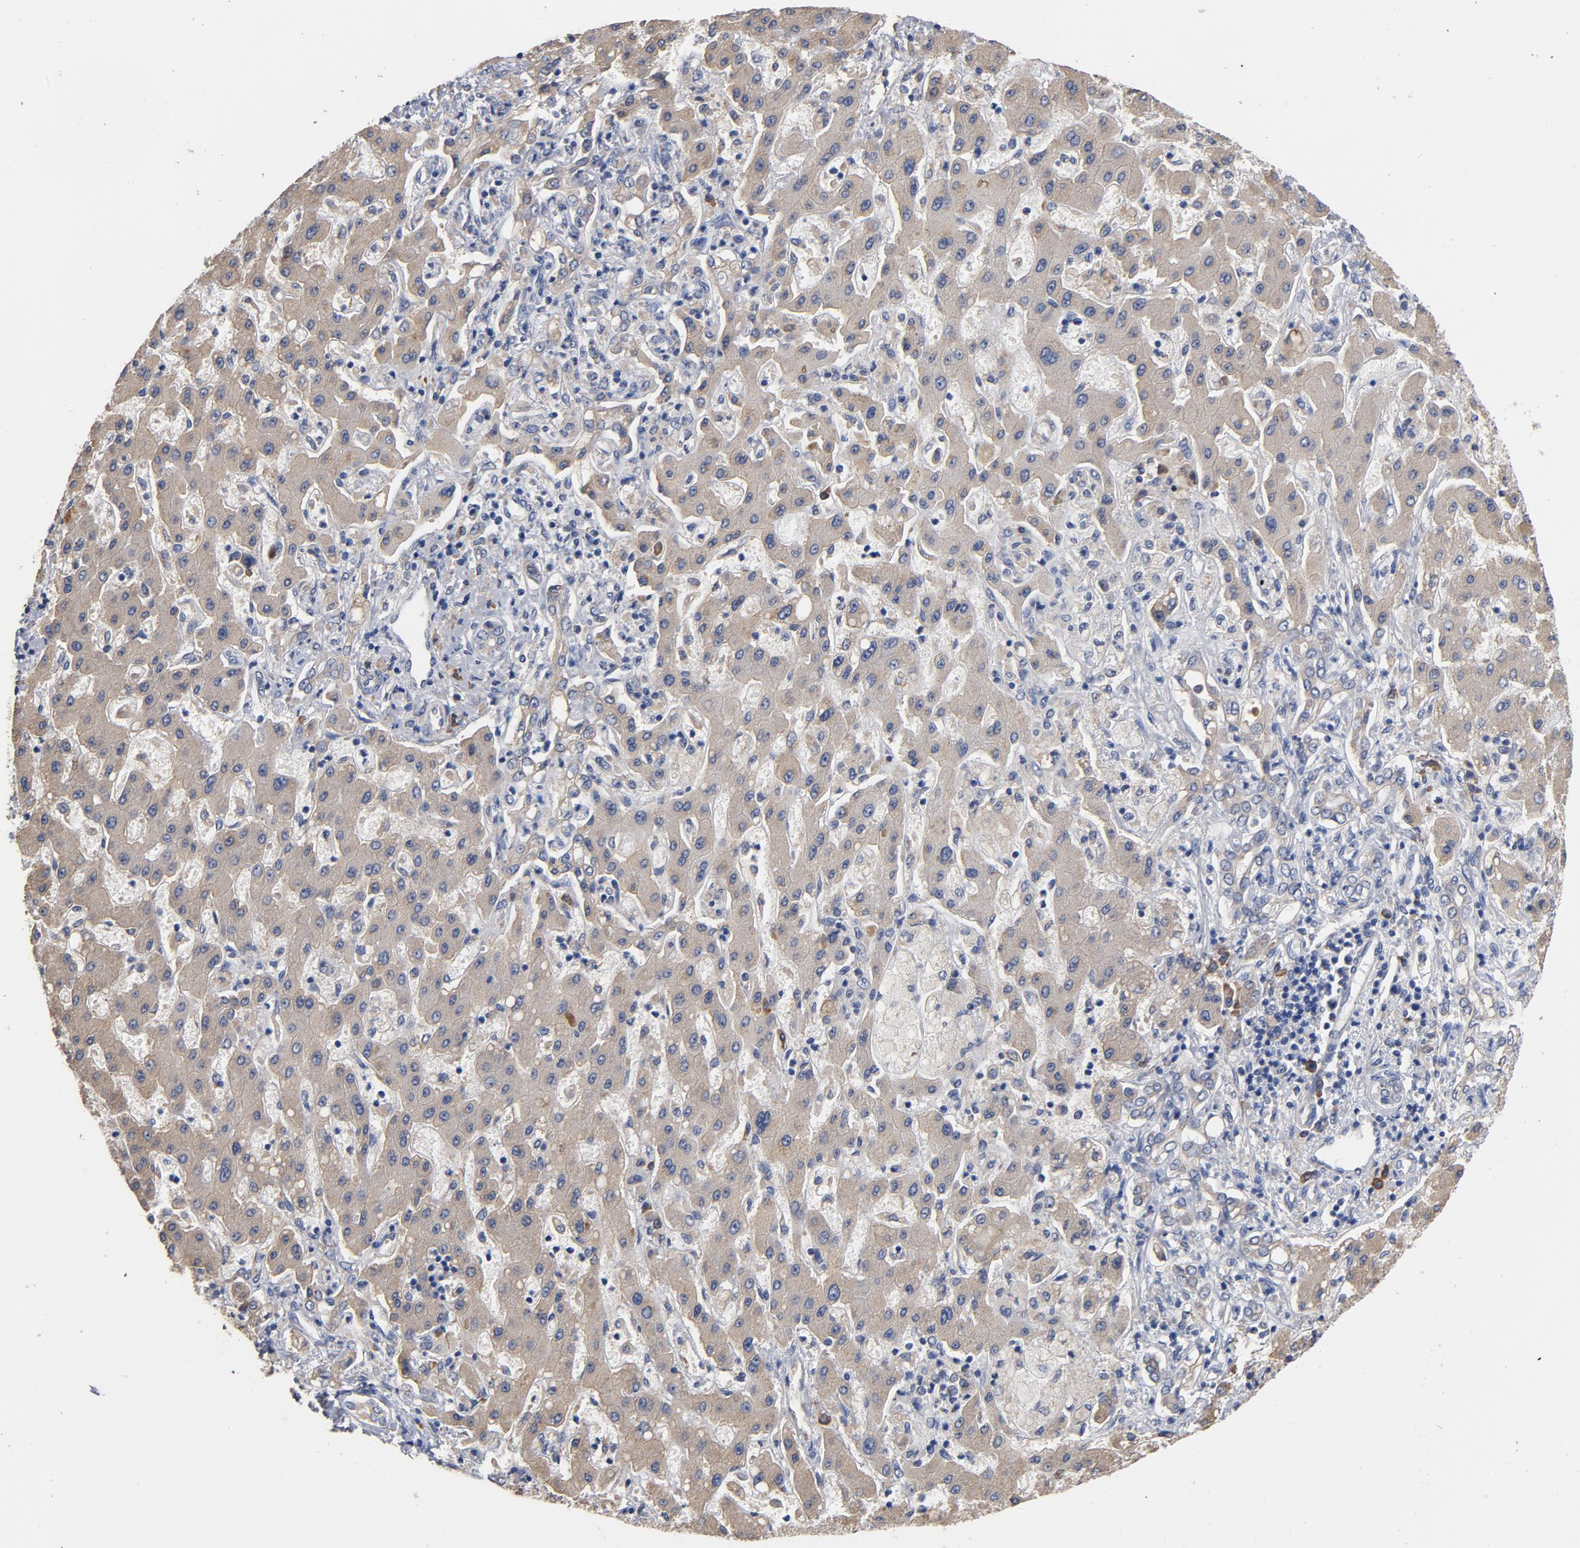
{"staining": {"intensity": "moderate", "quantity": ">75%", "location": "cytoplasmic/membranous"}, "tissue": "liver cancer", "cell_type": "Tumor cells", "image_type": "cancer", "snomed": [{"axis": "morphology", "description": "Cholangiocarcinoma"}, {"axis": "topography", "description": "Liver"}], "caption": "This is a histology image of IHC staining of liver cholangiocarcinoma, which shows moderate staining in the cytoplasmic/membranous of tumor cells.", "gene": "TLR4", "patient": {"sex": "male", "age": 50}}